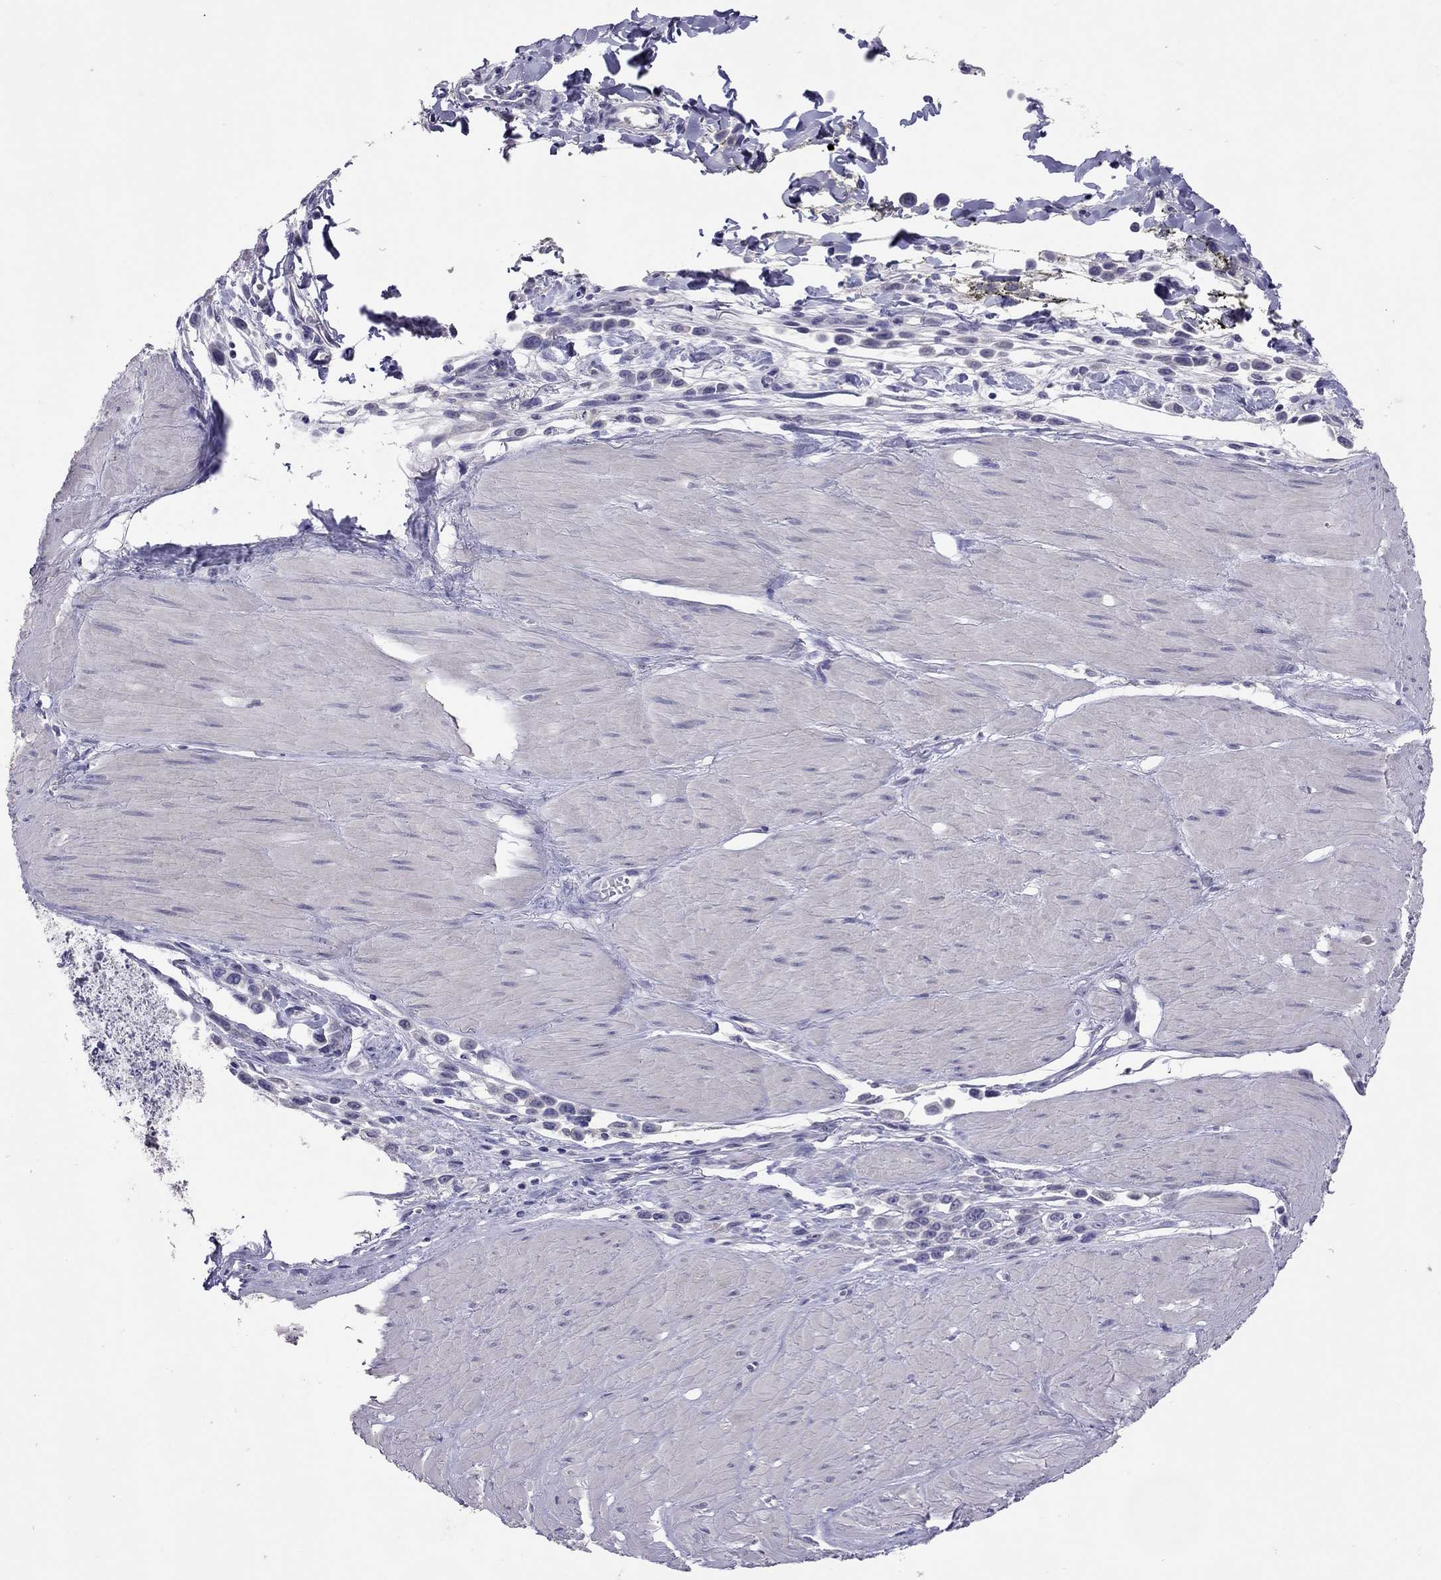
{"staining": {"intensity": "negative", "quantity": "none", "location": "none"}, "tissue": "stomach cancer", "cell_type": "Tumor cells", "image_type": "cancer", "snomed": [{"axis": "morphology", "description": "Adenocarcinoma, NOS"}, {"axis": "topography", "description": "Stomach"}], "caption": "Immunohistochemical staining of human adenocarcinoma (stomach) reveals no significant staining in tumor cells.", "gene": "SLAMF1", "patient": {"sex": "male", "age": 47}}